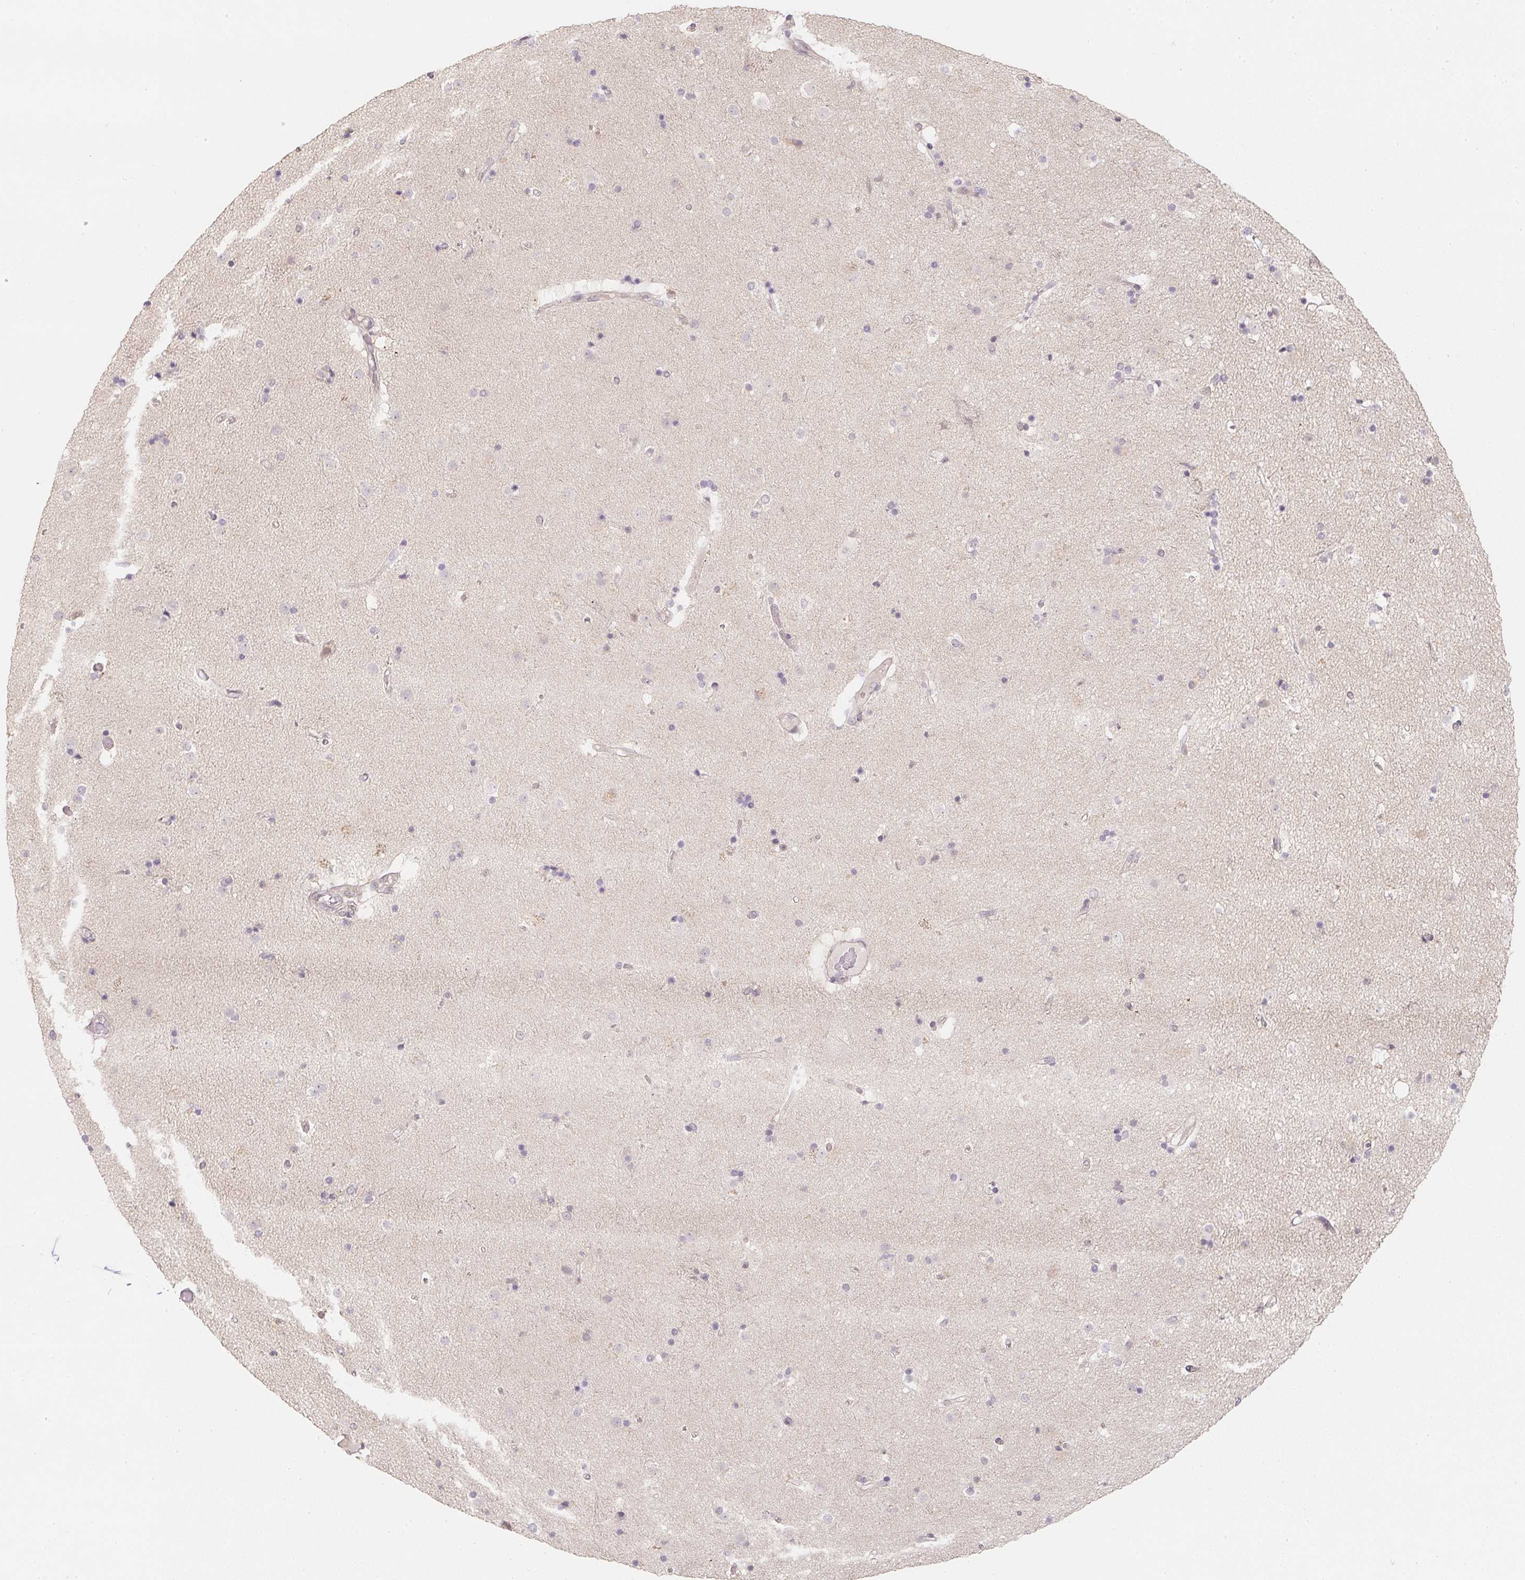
{"staining": {"intensity": "negative", "quantity": "none", "location": "none"}, "tissue": "caudate", "cell_type": "Glial cells", "image_type": "normal", "snomed": [{"axis": "morphology", "description": "Normal tissue, NOS"}, {"axis": "topography", "description": "Lateral ventricle wall"}], "caption": "The immunohistochemistry (IHC) micrograph has no significant staining in glial cells of caudate. (Immunohistochemistry, brightfield microscopy, high magnification).", "gene": "SOAT1", "patient": {"sex": "female", "age": 71}}